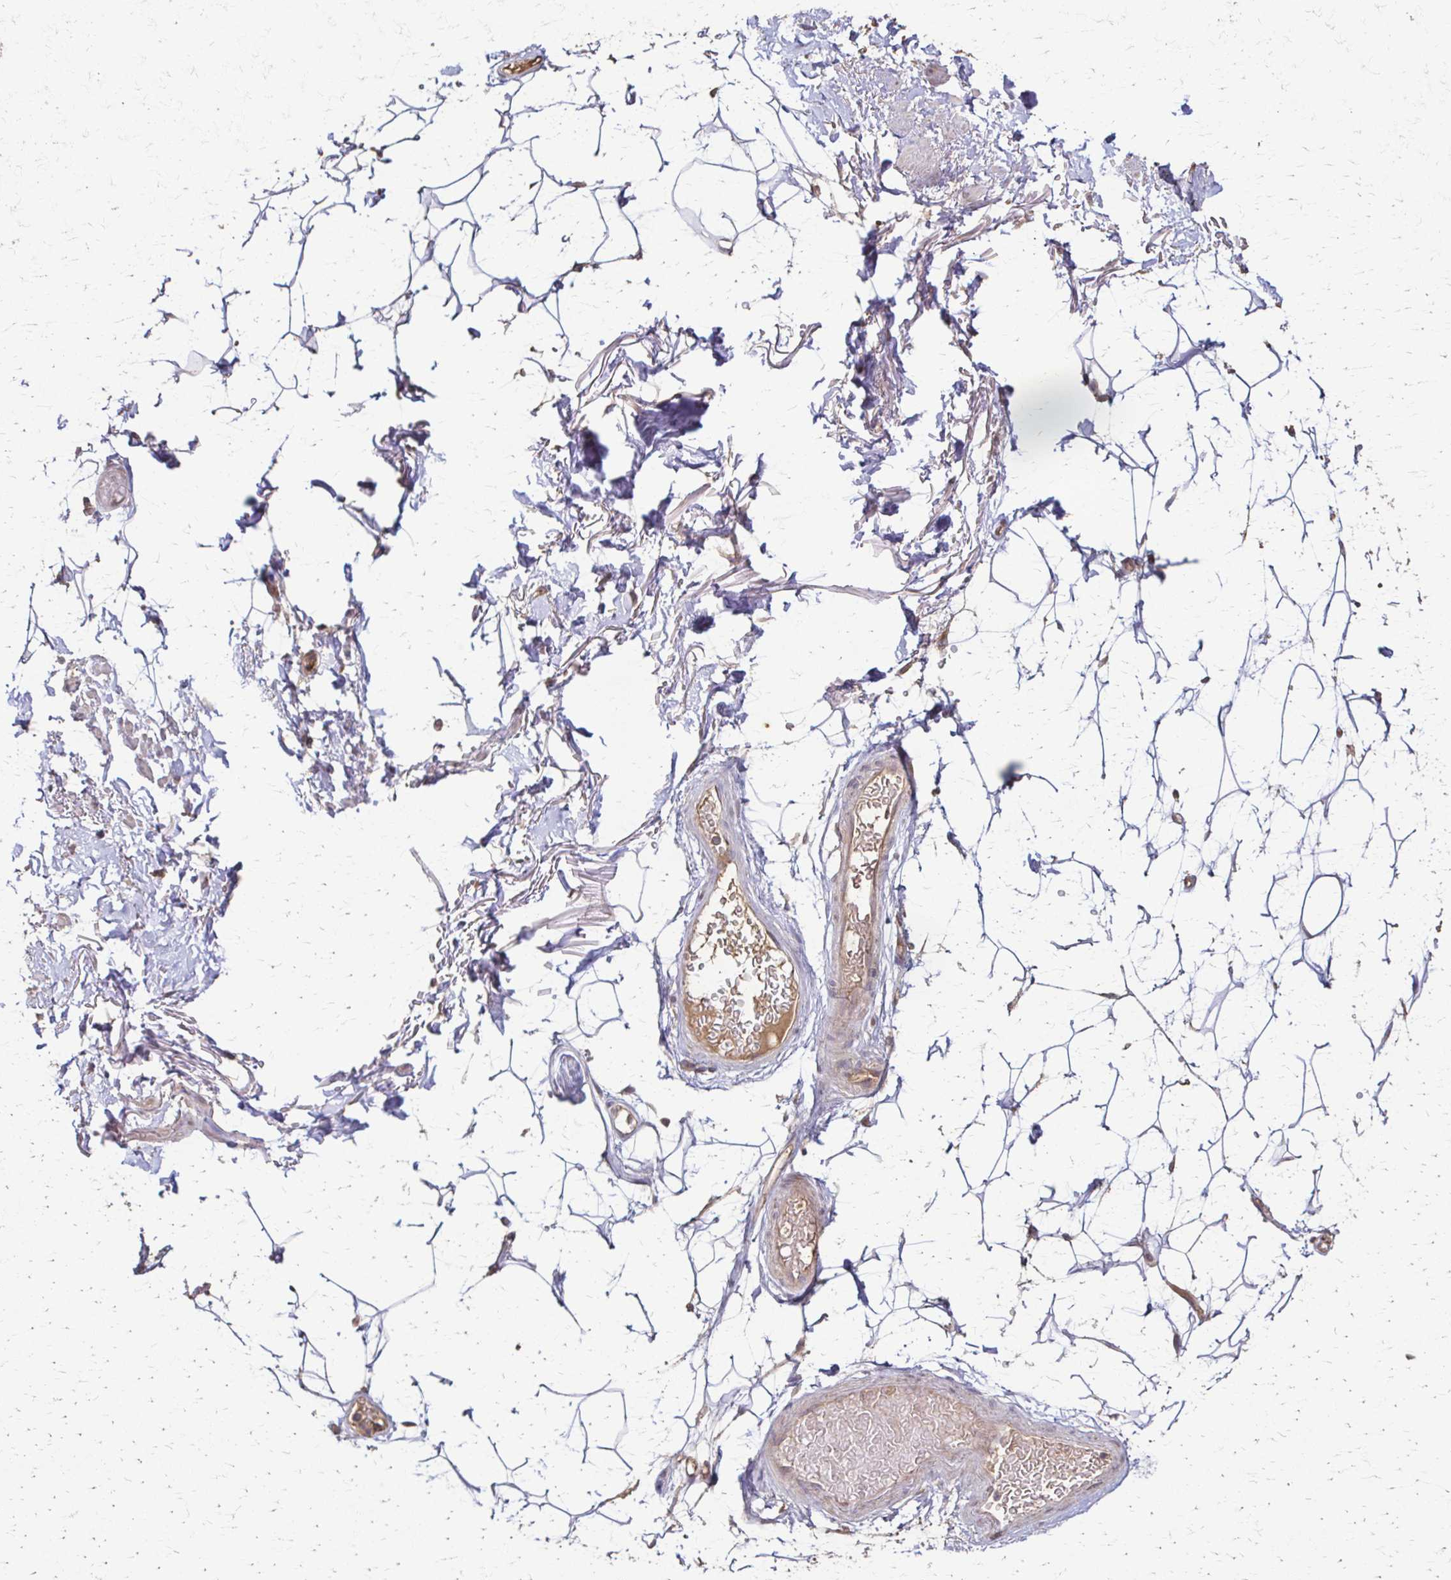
{"staining": {"intensity": "negative", "quantity": "none", "location": "none"}, "tissue": "adipose tissue", "cell_type": "Adipocytes", "image_type": "normal", "snomed": [{"axis": "morphology", "description": "Normal tissue, NOS"}, {"axis": "topography", "description": "Anal"}, {"axis": "topography", "description": "Peripheral nerve tissue"}], "caption": "DAB (3,3'-diaminobenzidine) immunohistochemical staining of normal human adipose tissue demonstrates no significant staining in adipocytes.", "gene": "IL18BP", "patient": {"sex": "male", "age": 78}}